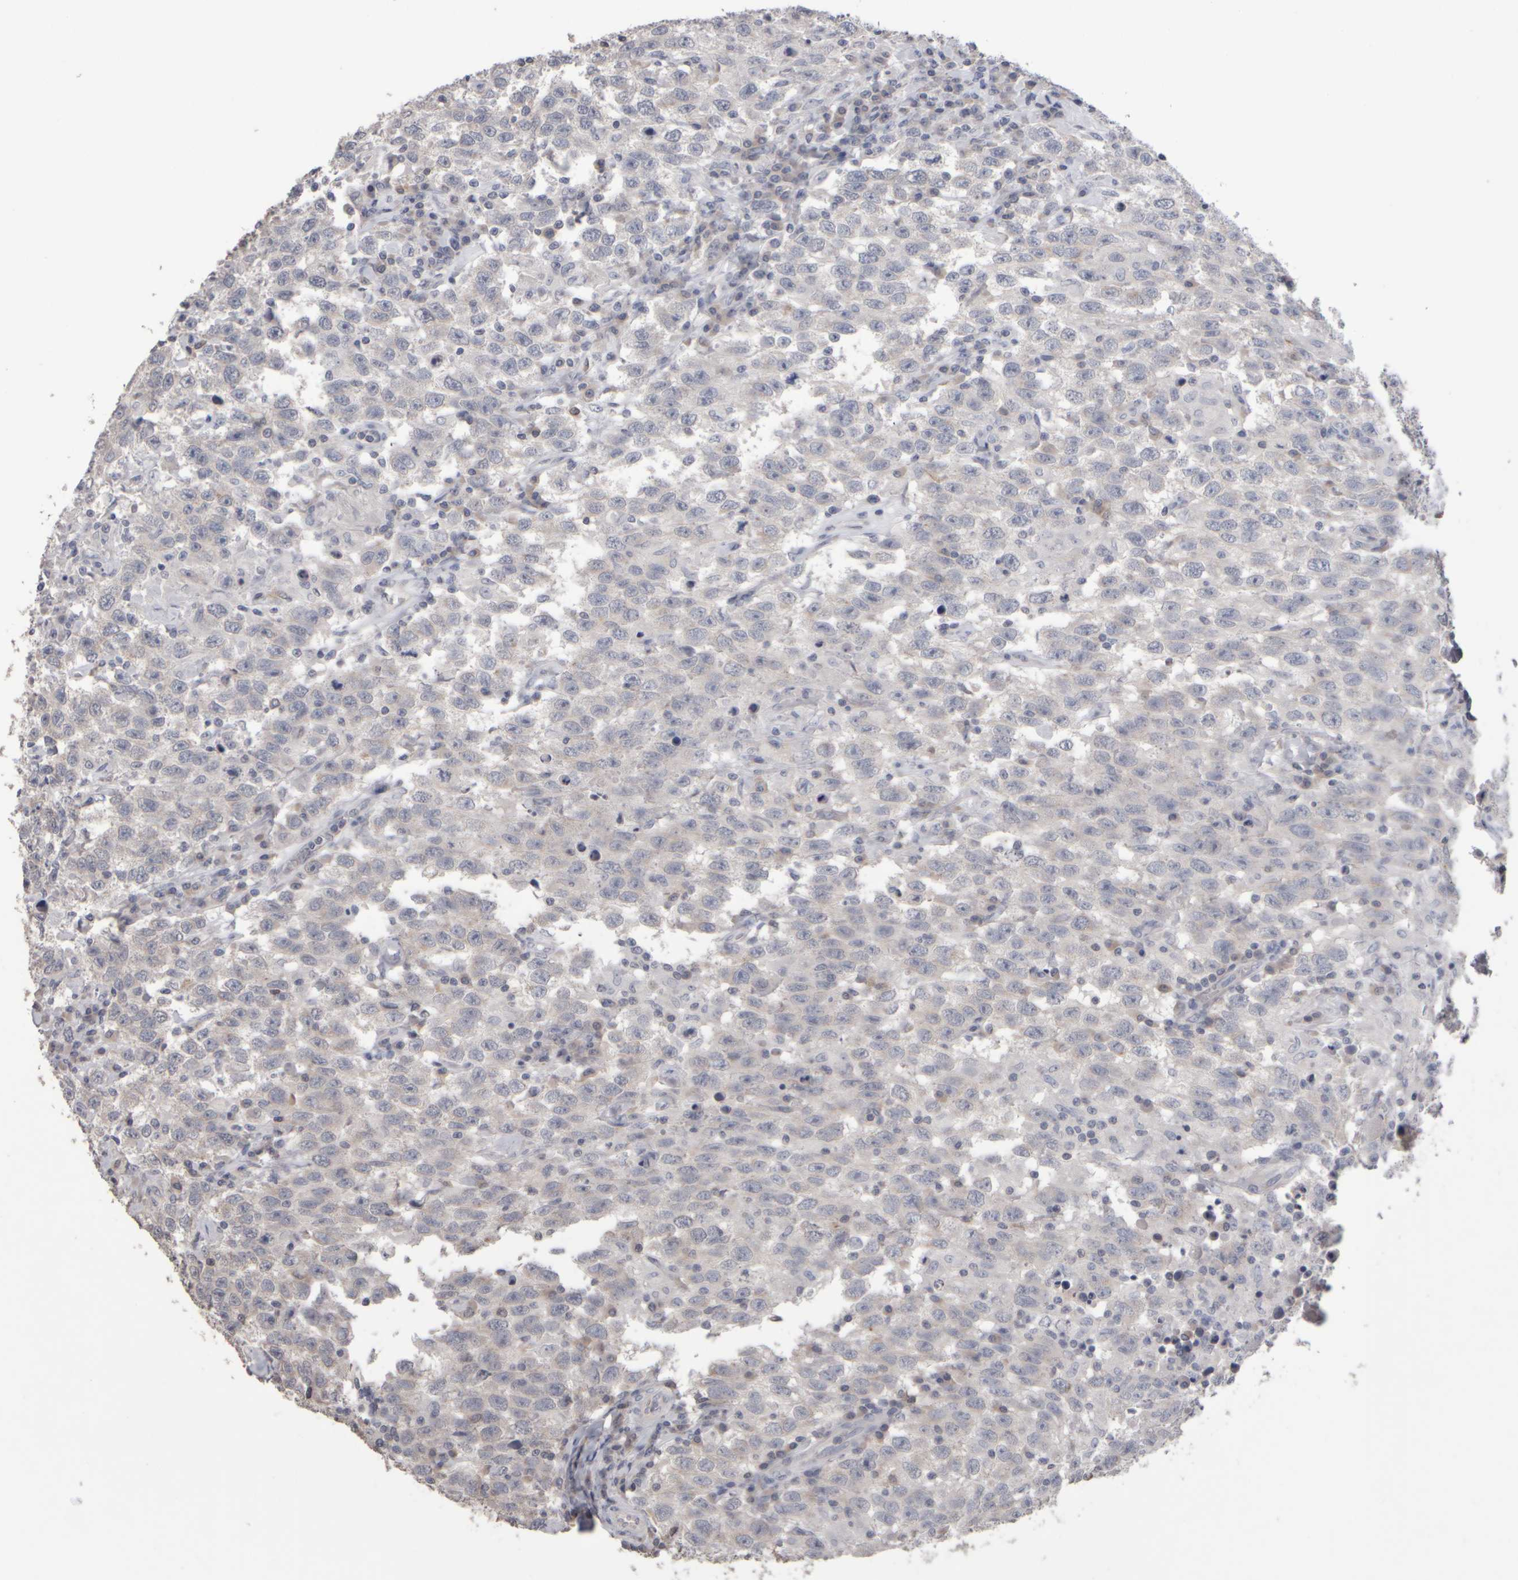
{"staining": {"intensity": "negative", "quantity": "none", "location": "none"}, "tissue": "testis cancer", "cell_type": "Tumor cells", "image_type": "cancer", "snomed": [{"axis": "morphology", "description": "Seminoma, NOS"}, {"axis": "topography", "description": "Testis"}], "caption": "Tumor cells are negative for protein expression in human testis cancer.", "gene": "EPHX2", "patient": {"sex": "male", "age": 41}}